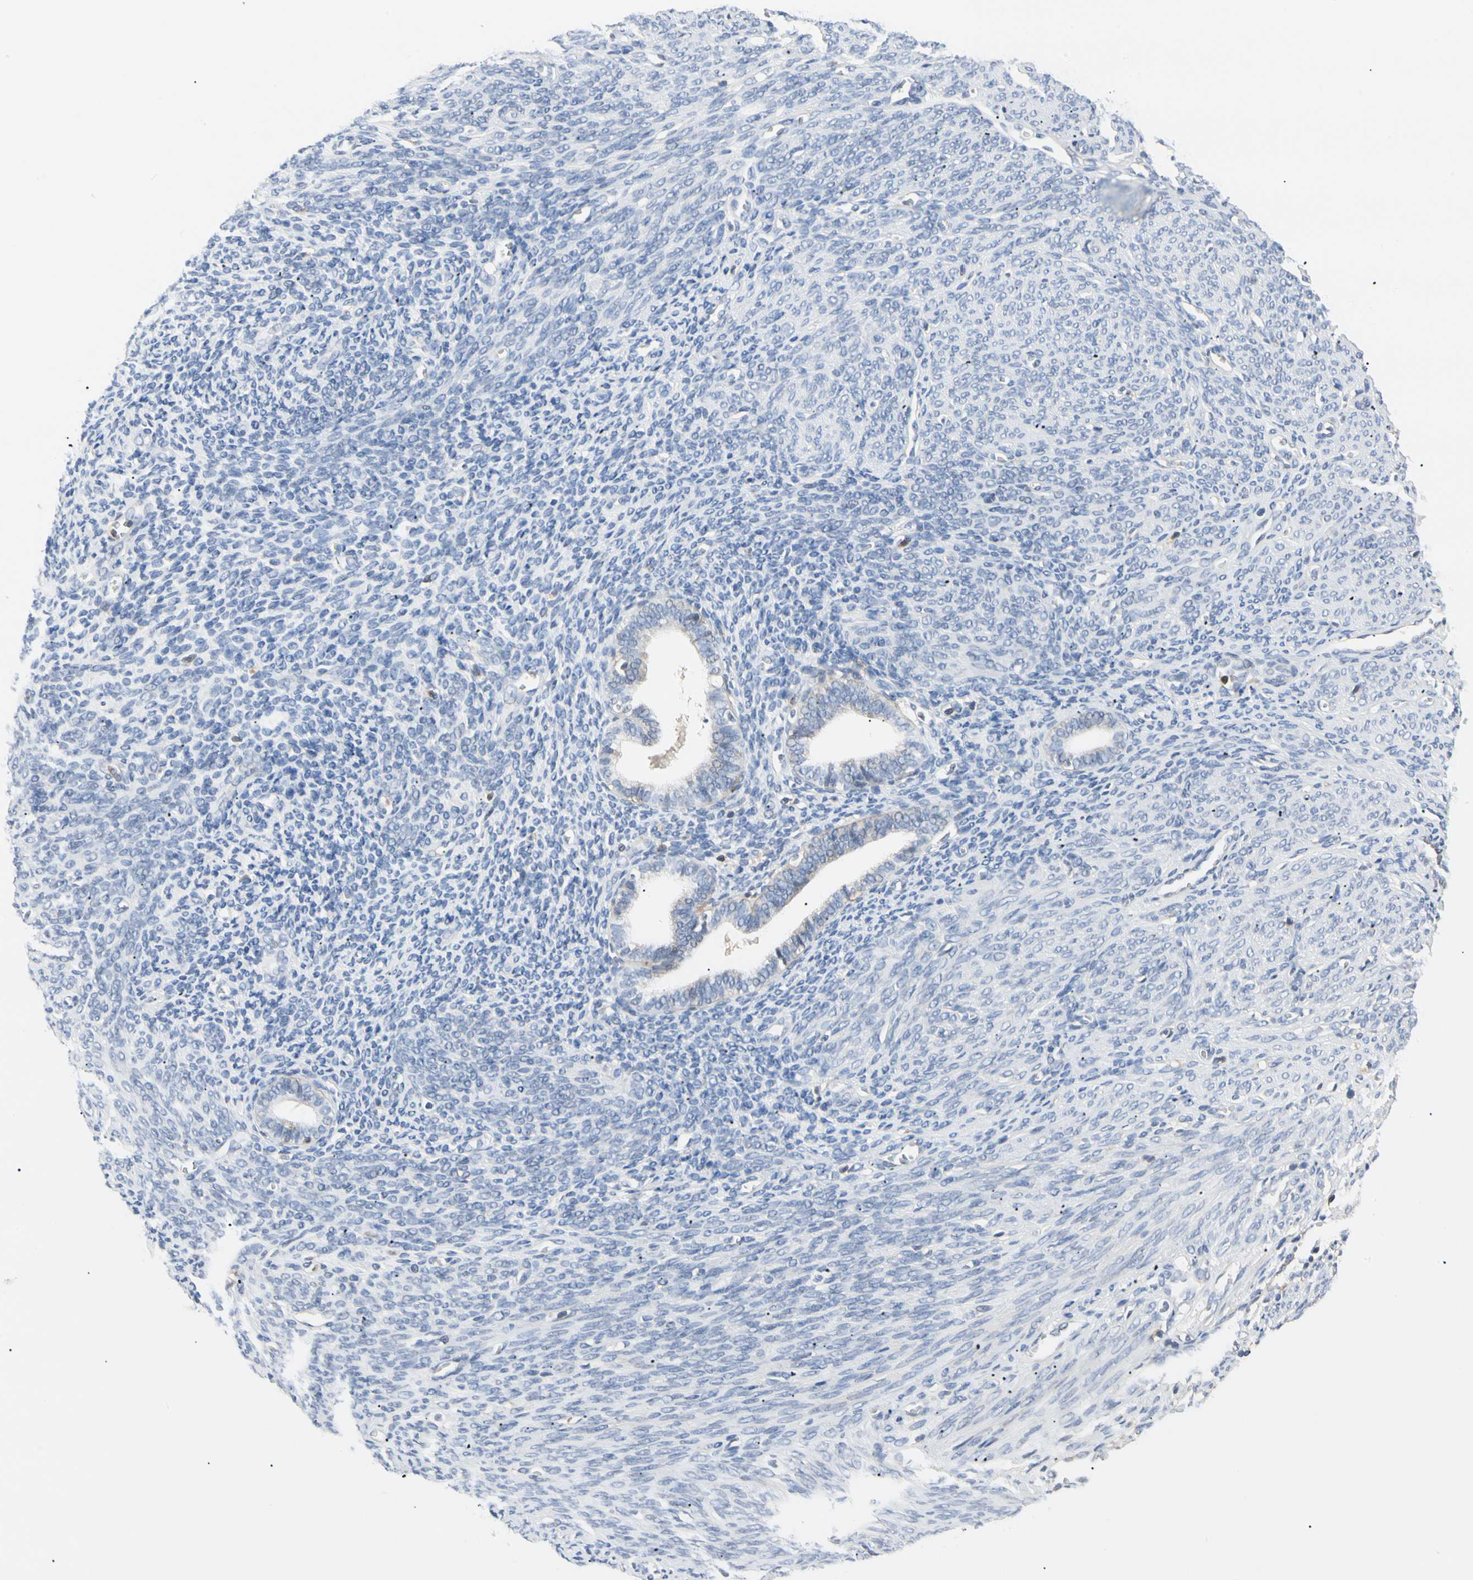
{"staining": {"intensity": "negative", "quantity": "none", "location": "none"}, "tissue": "endometrium", "cell_type": "Cells in endometrial stroma", "image_type": "normal", "snomed": [{"axis": "morphology", "description": "Normal tissue, NOS"}, {"axis": "topography", "description": "Uterus"}], "caption": "Cells in endometrial stroma show no significant protein staining in benign endometrium.", "gene": "TNFRSF18", "patient": {"sex": "female", "age": 83}}